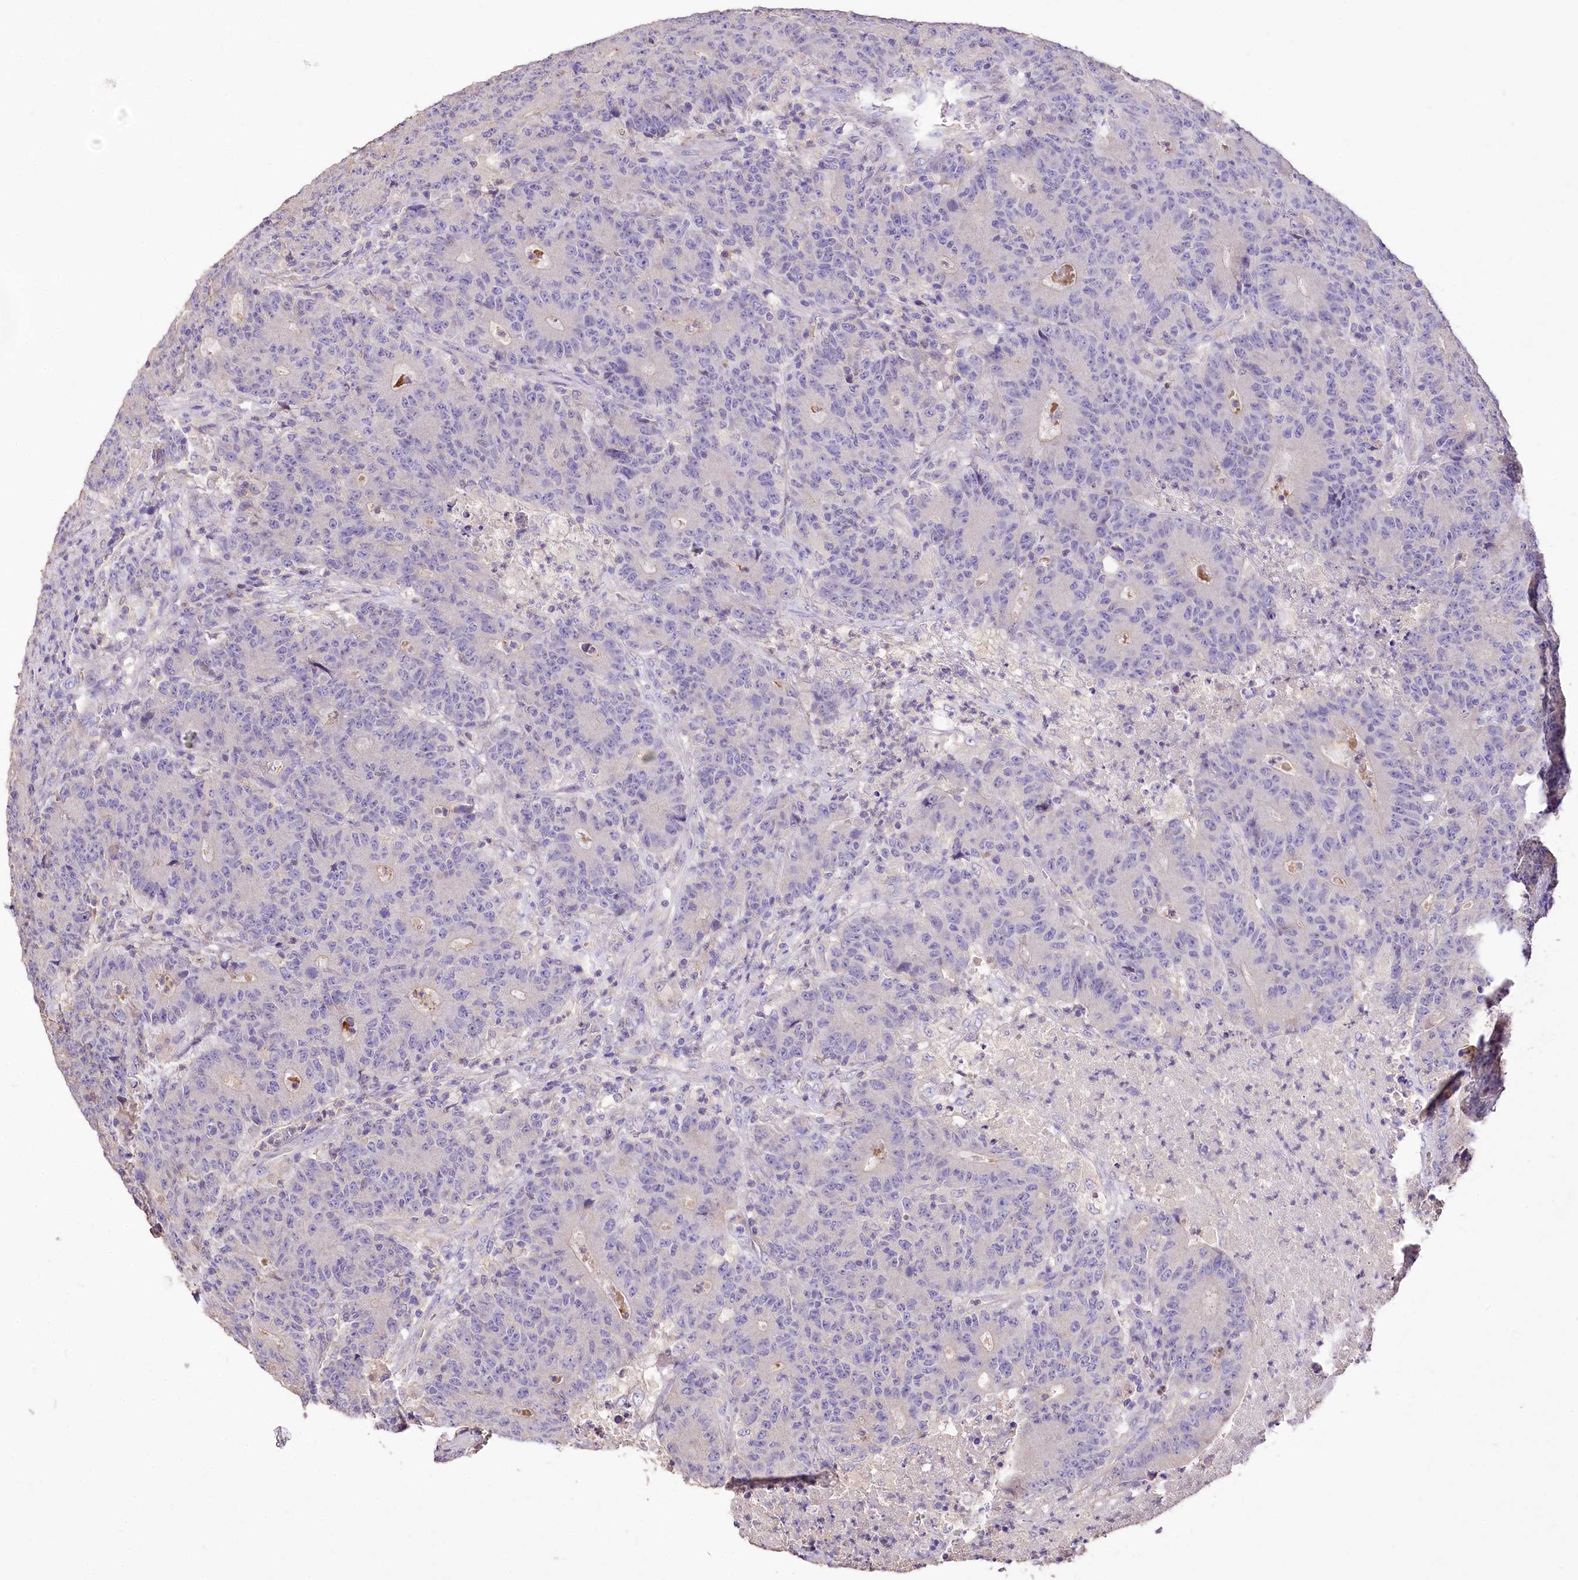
{"staining": {"intensity": "negative", "quantity": "none", "location": "none"}, "tissue": "colorectal cancer", "cell_type": "Tumor cells", "image_type": "cancer", "snomed": [{"axis": "morphology", "description": "Adenocarcinoma, NOS"}, {"axis": "topography", "description": "Colon"}], "caption": "Image shows no protein expression in tumor cells of colorectal cancer tissue.", "gene": "PCYOX1L", "patient": {"sex": "female", "age": 75}}